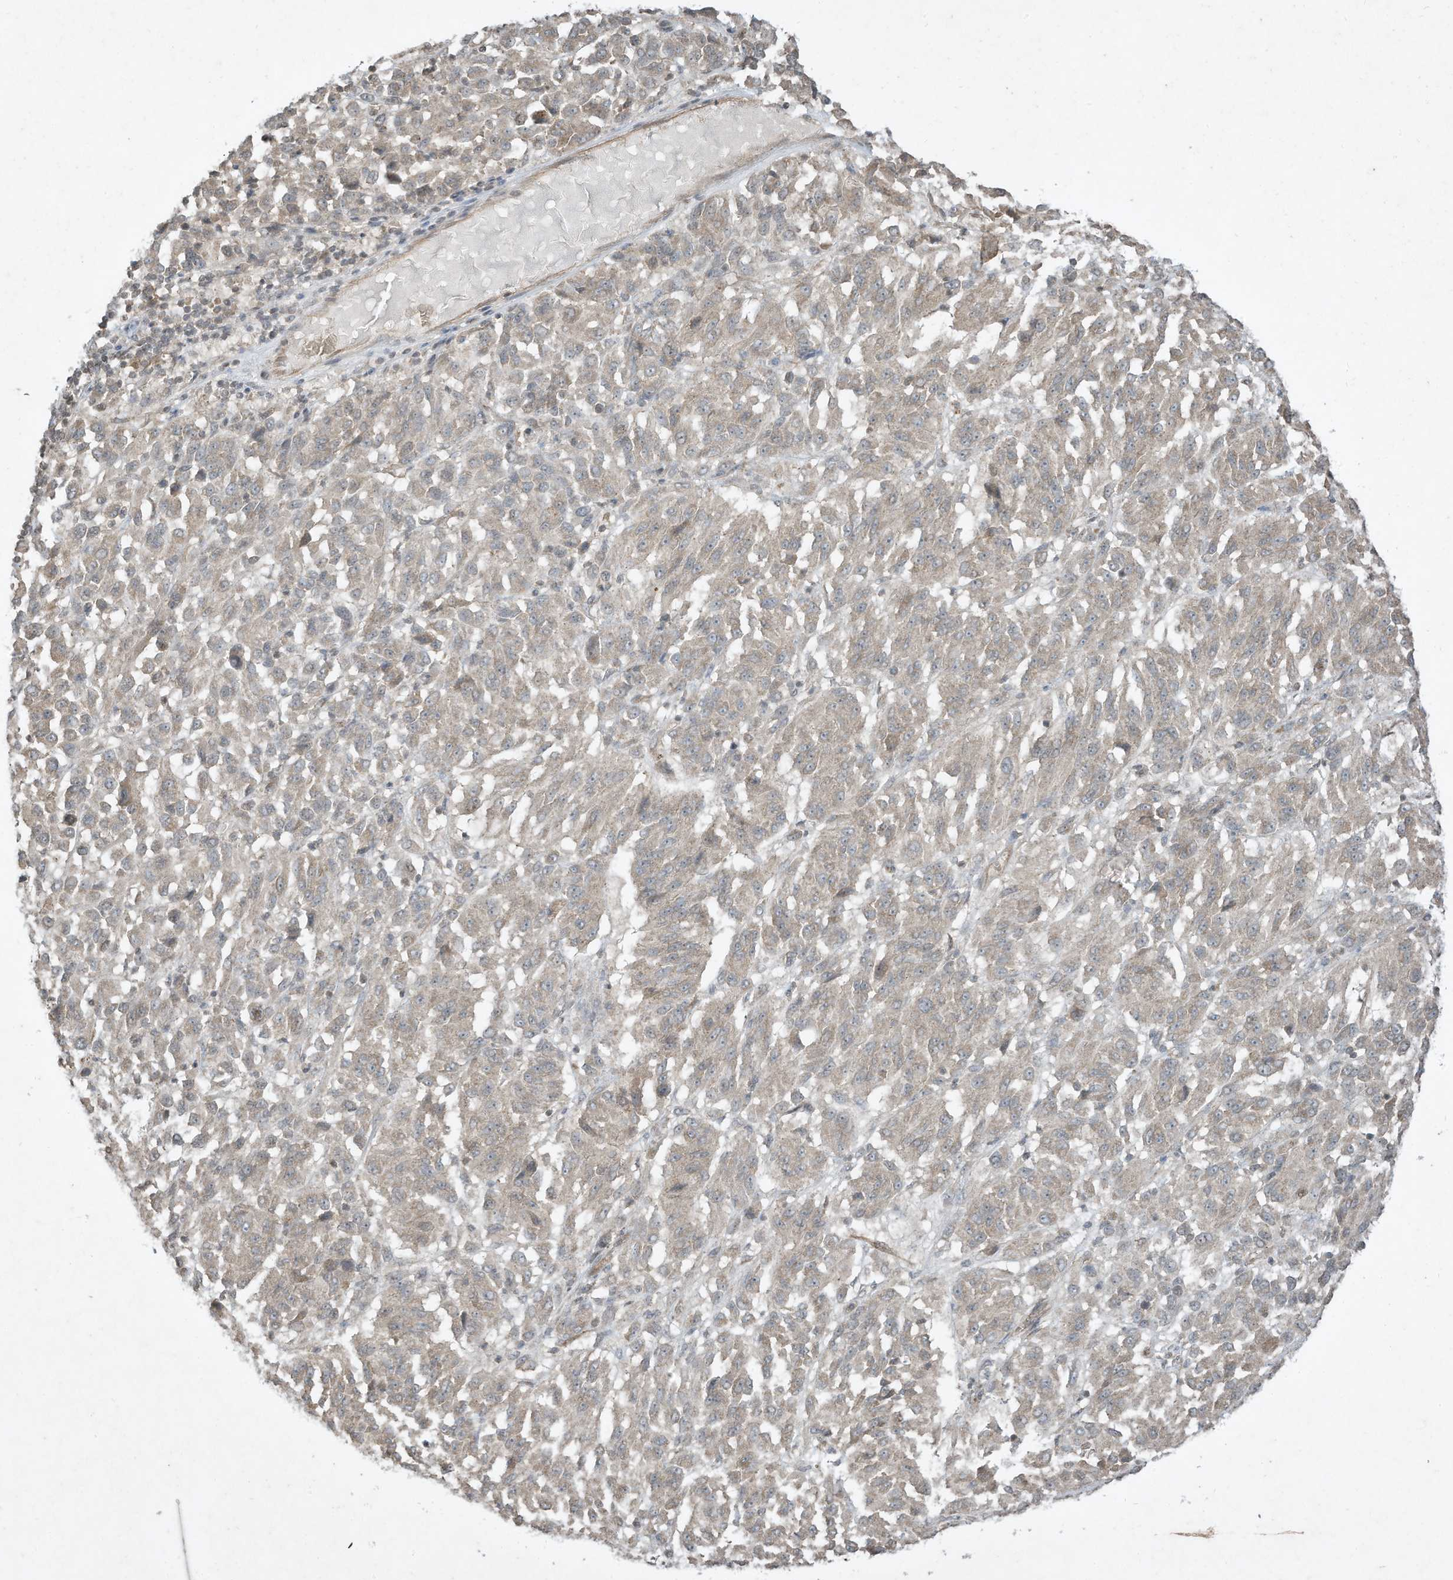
{"staining": {"intensity": "negative", "quantity": "none", "location": "none"}, "tissue": "melanoma", "cell_type": "Tumor cells", "image_type": "cancer", "snomed": [{"axis": "morphology", "description": "Malignant melanoma, Metastatic site"}, {"axis": "topography", "description": "Lung"}], "caption": "Immunohistochemistry of melanoma displays no positivity in tumor cells. (DAB (3,3'-diaminobenzidine) immunohistochemistry, high magnification).", "gene": "MATN2", "patient": {"sex": "male", "age": 64}}